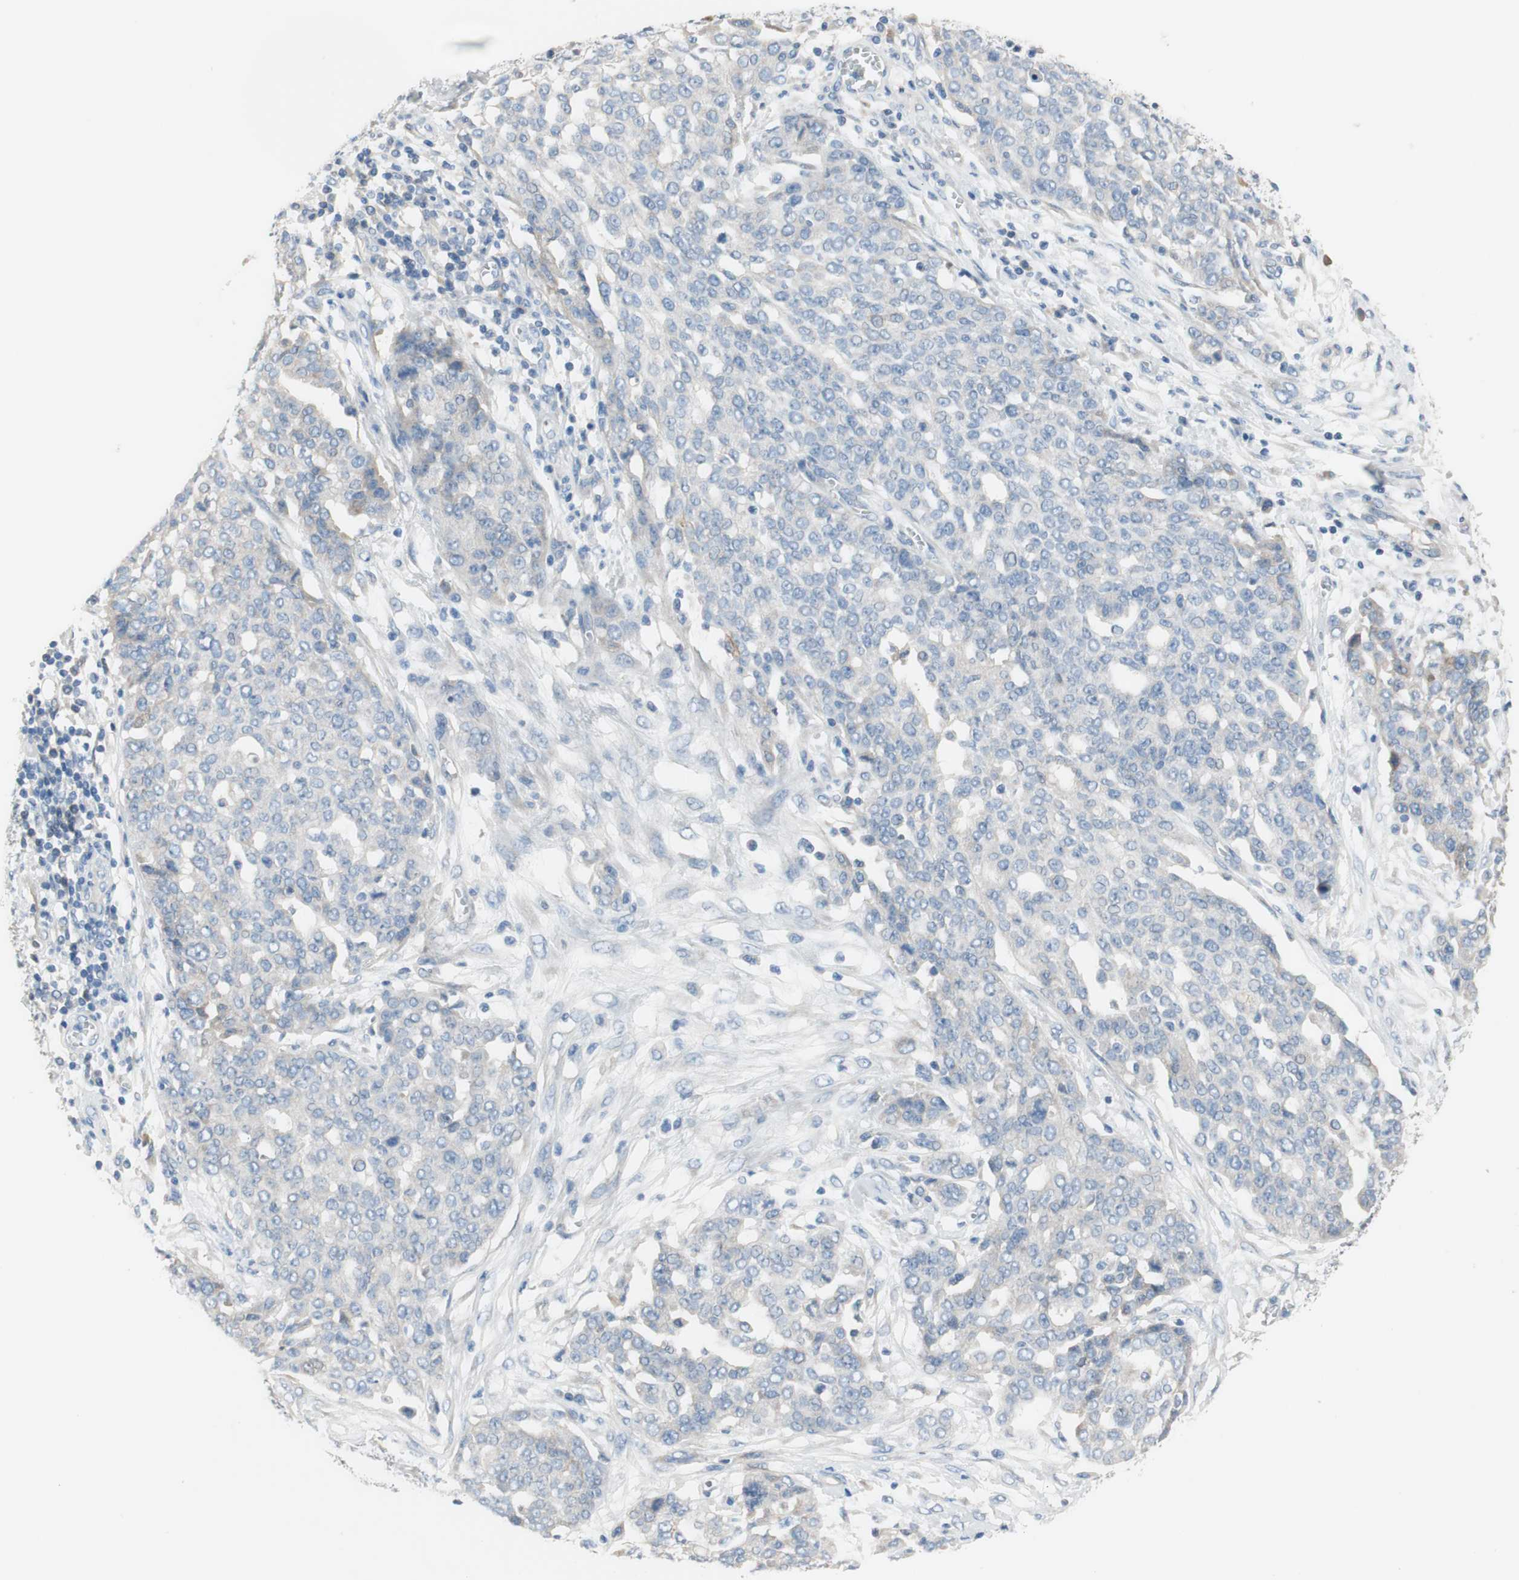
{"staining": {"intensity": "negative", "quantity": "none", "location": "none"}, "tissue": "ovarian cancer", "cell_type": "Tumor cells", "image_type": "cancer", "snomed": [{"axis": "morphology", "description": "Cystadenocarcinoma, serous, NOS"}, {"axis": "topography", "description": "Soft tissue"}, {"axis": "topography", "description": "Ovary"}], "caption": "Human ovarian cancer (serous cystadenocarcinoma) stained for a protein using IHC demonstrates no positivity in tumor cells.", "gene": "FDFT1", "patient": {"sex": "female", "age": 57}}